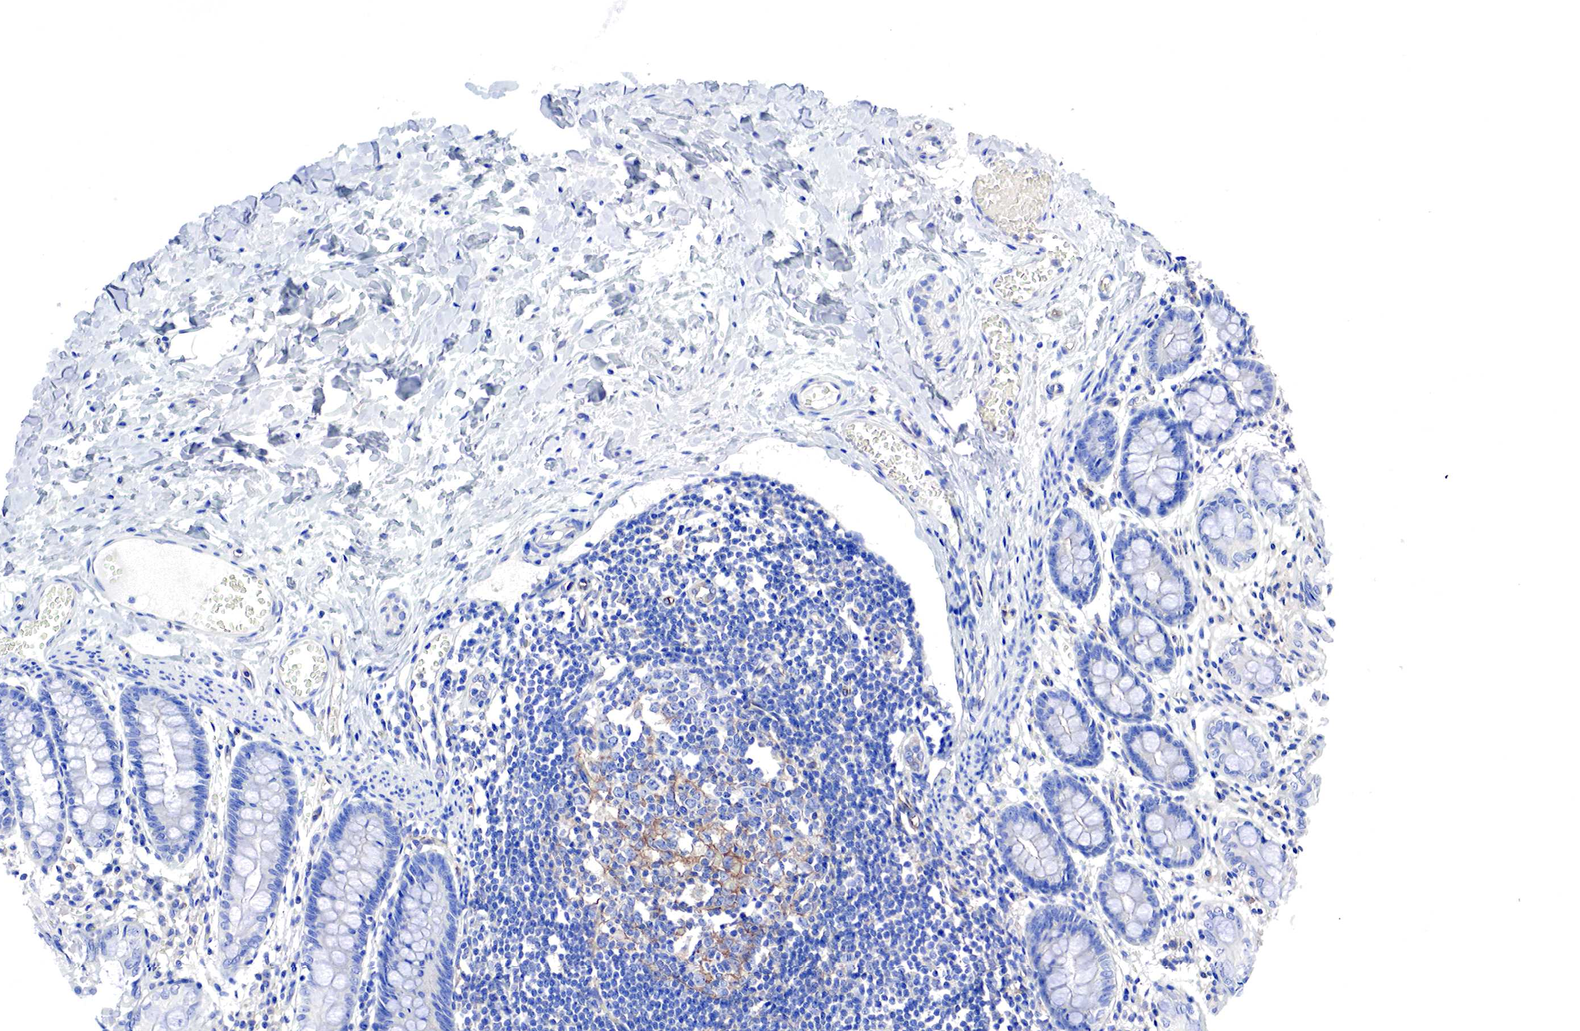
{"staining": {"intensity": "negative", "quantity": "none", "location": "none"}, "tissue": "colon", "cell_type": "Endothelial cells", "image_type": "normal", "snomed": [{"axis": "morphology", "description": "Normal tissue, NOS"}, {"axis": "topography", "description": "Colon"}], "caption": "This is a photomicrograph of immunohistochemistry (IHC) staining of benign colon, which shows no positivity in endothelial cells.", "gene": "MSN", "patient": {"sex": "male", "age": 1}}